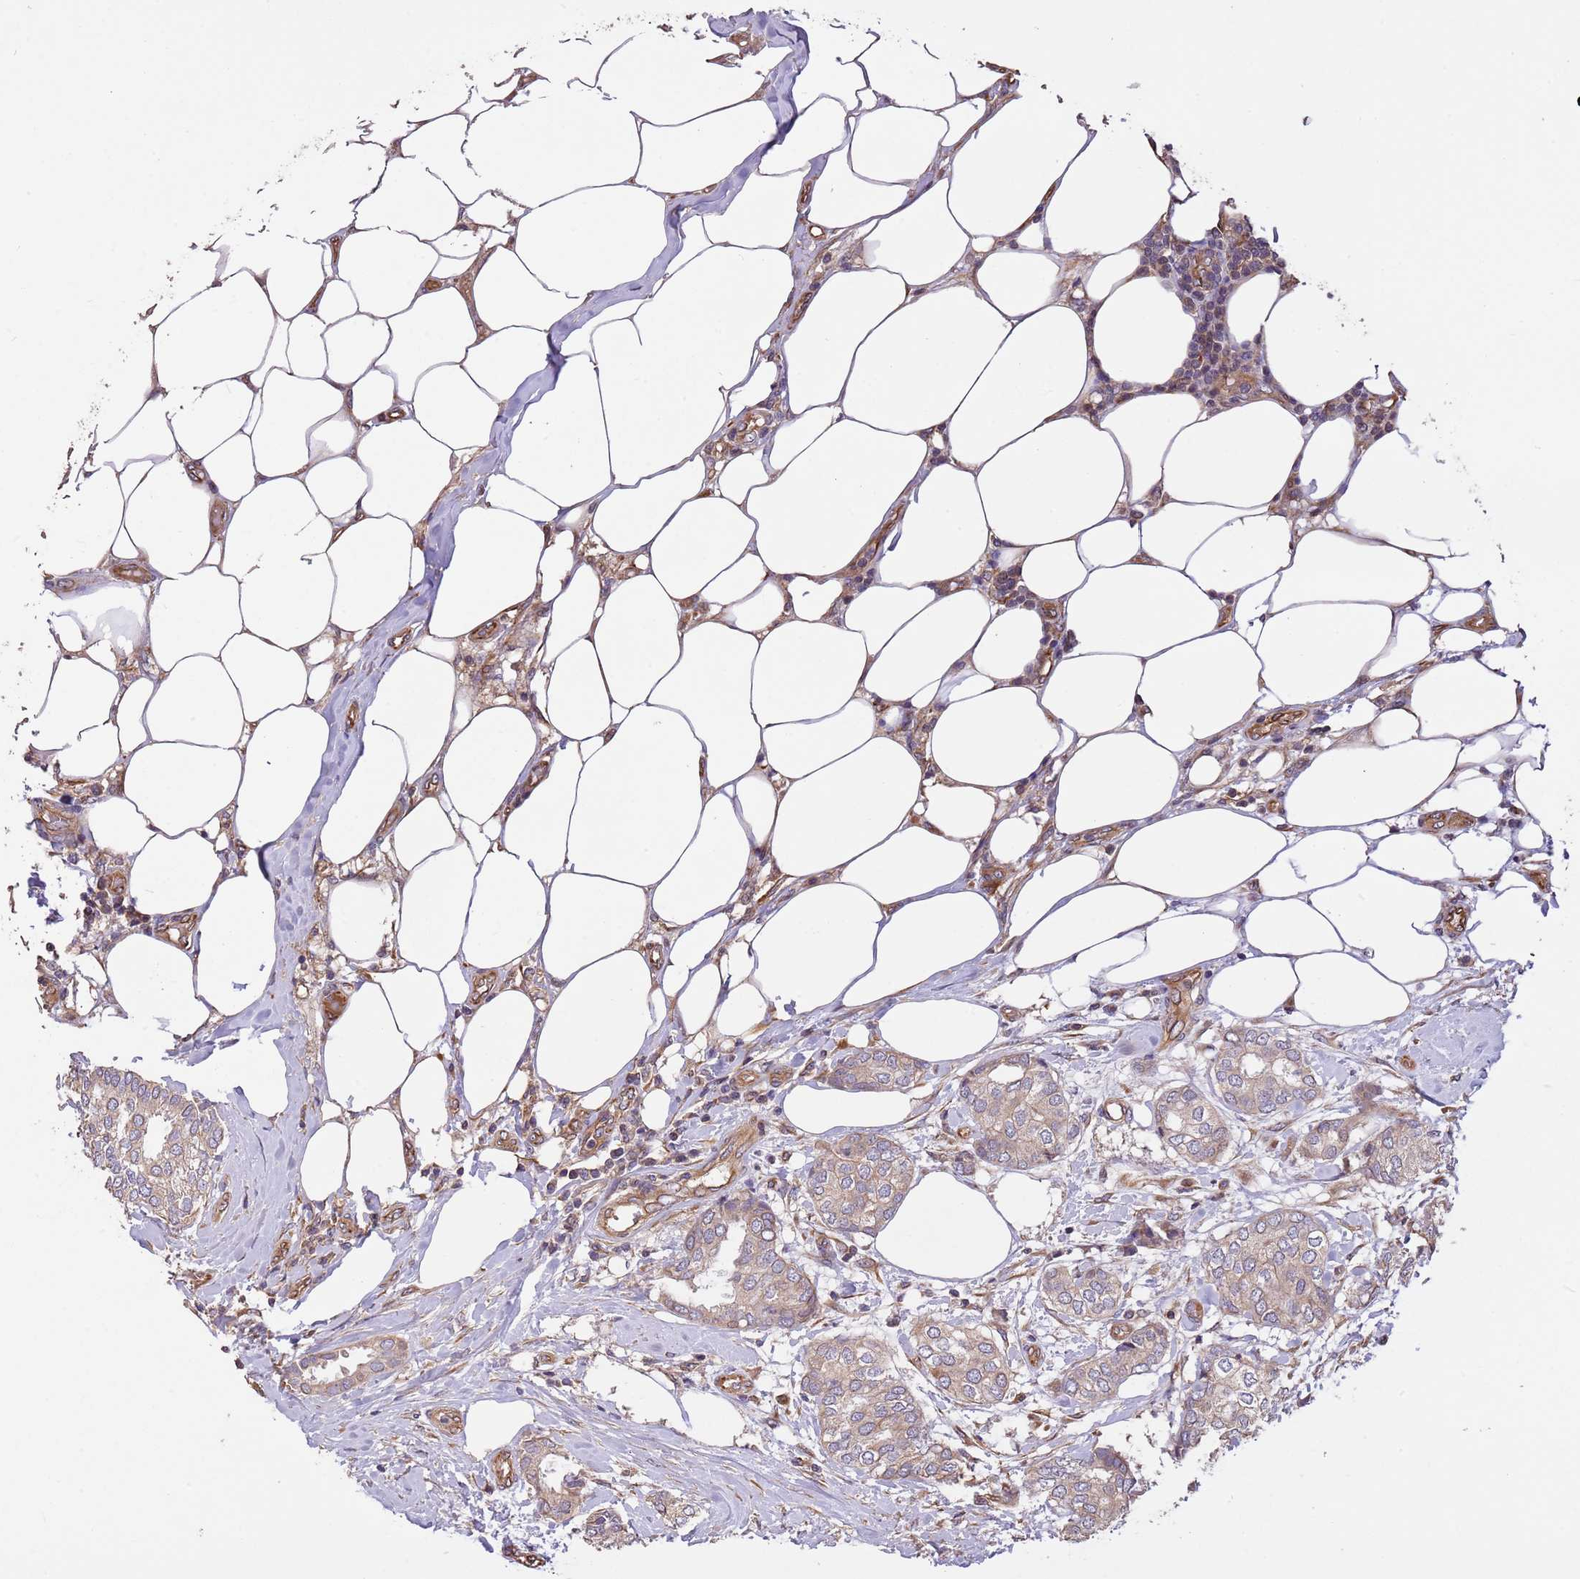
{"staining": {"intensity": "weak", "quantity": ">75%", "location": "cytoplasmic/membranous"}, "tissue": "breast cancer", "cell_type": "Tumor cells", "image_type": "cancer", "snomed": [{"axis": "morphology", "description": "Duct carcinoma"}, {"axis": "topography", "description": "Breast"}], "caption": "Tumor cells display weak cytoplasmic/membranous expression in approximately >75% of cells in breast invasive ductal carcinoma. Using DAB (3,3'-diaminobenzidine) (brown) and hematoxylin (blue) stains, captured at high magnification using brightfield microscopy.", "gene": "FAM89B", "patient": {"sex": "female", "age": 73}}